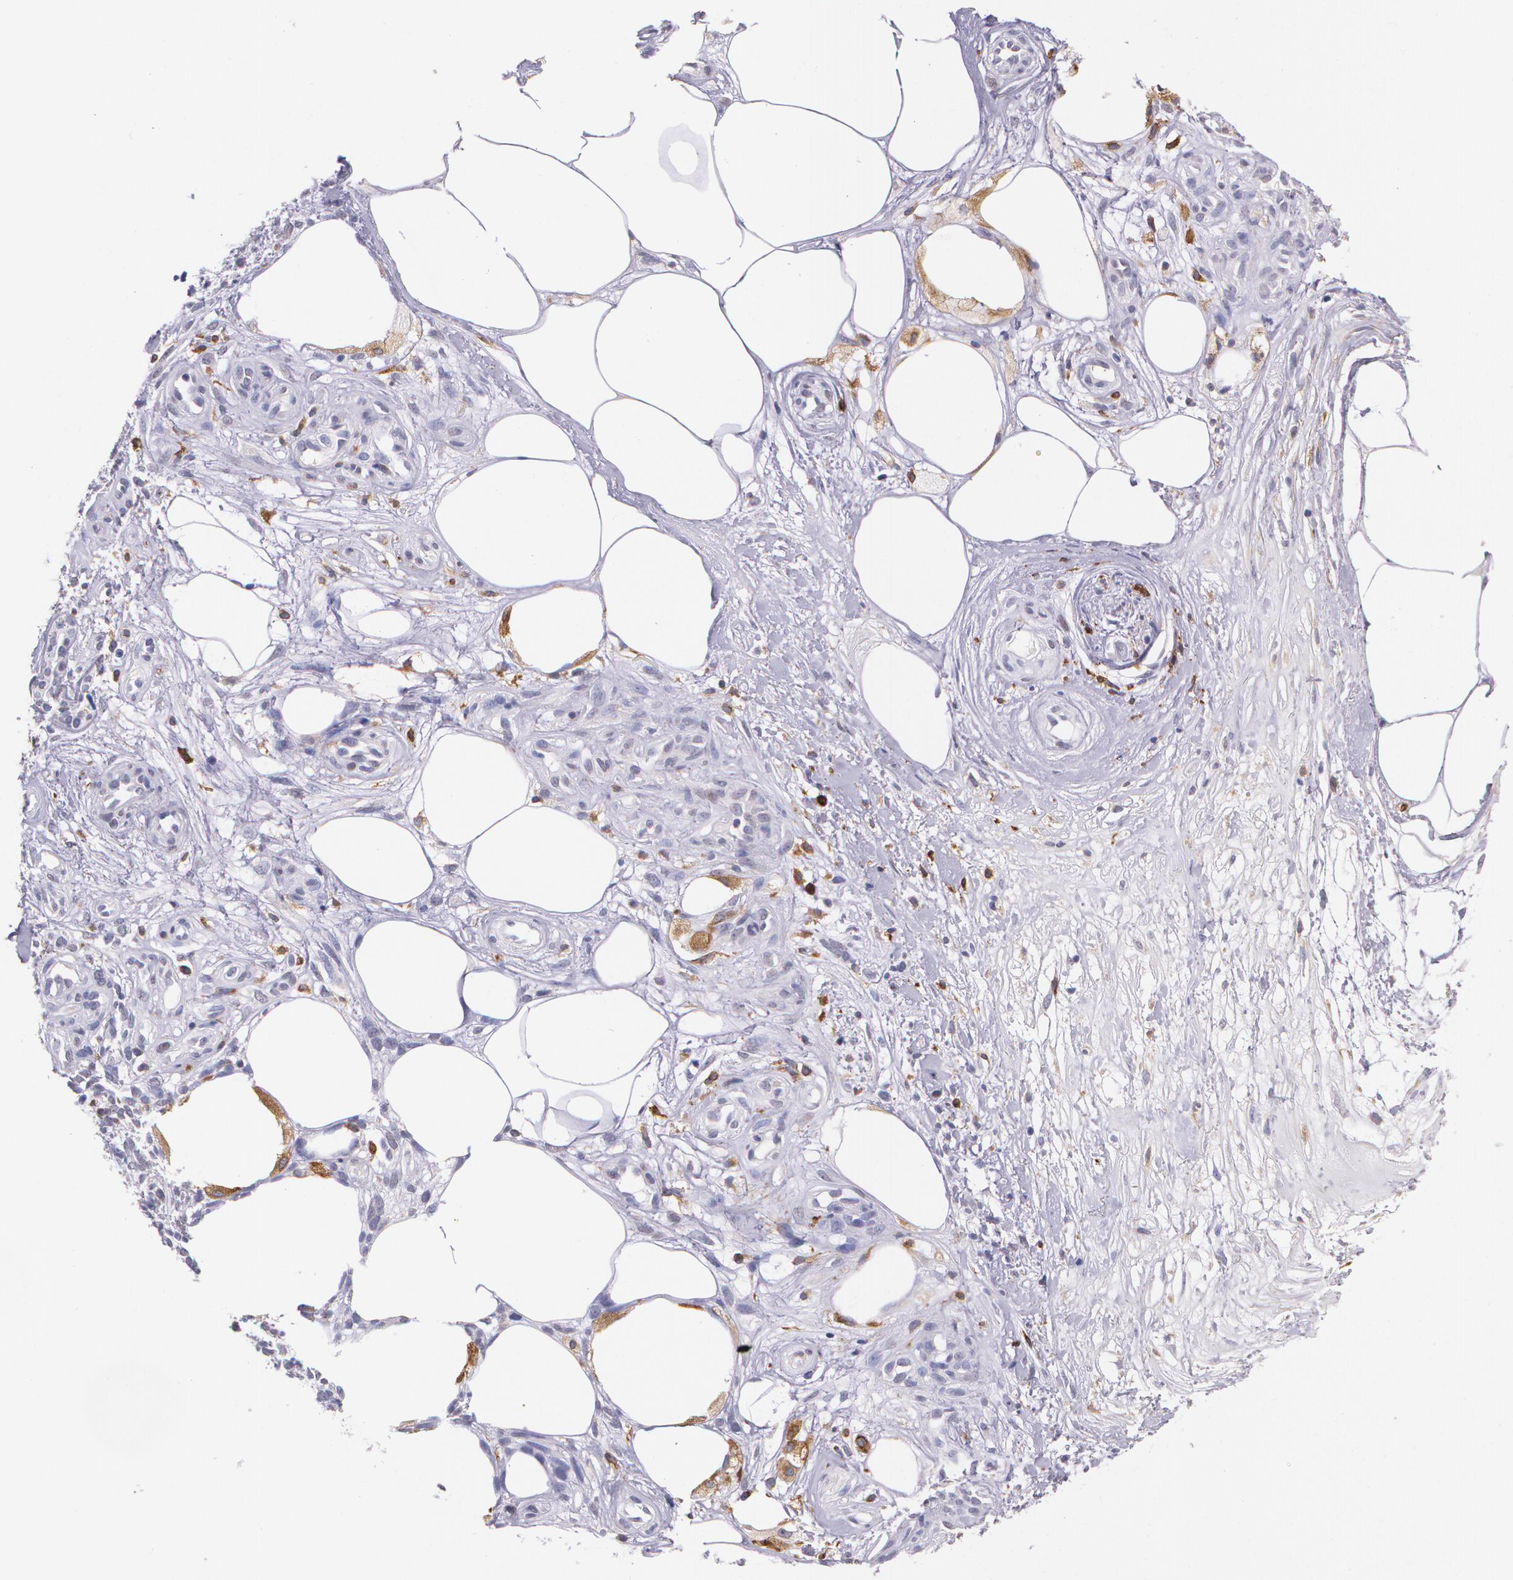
{"staining": {"intensity": "negative", "quantity": "none", "location": "none"}, "tissue": "melanoma", "cell_type": "Tumor cells", "image_type": "cancer", "snomed": [{"axis": "morphology", "description": "Malignant melanoma, NOS"}, {"axis": "topography", "description": "Skin"}], "caption": "Immunohistochemistry (IHC) of malignant melanoma shows no positivity in tumor cells. Brightfield microscopy of IHC stained with DAB (brown) and hematoxylin (blue), captured at high magnification.", "gene": "RTN1", "patient": {"sex": "female", "age": 85}}